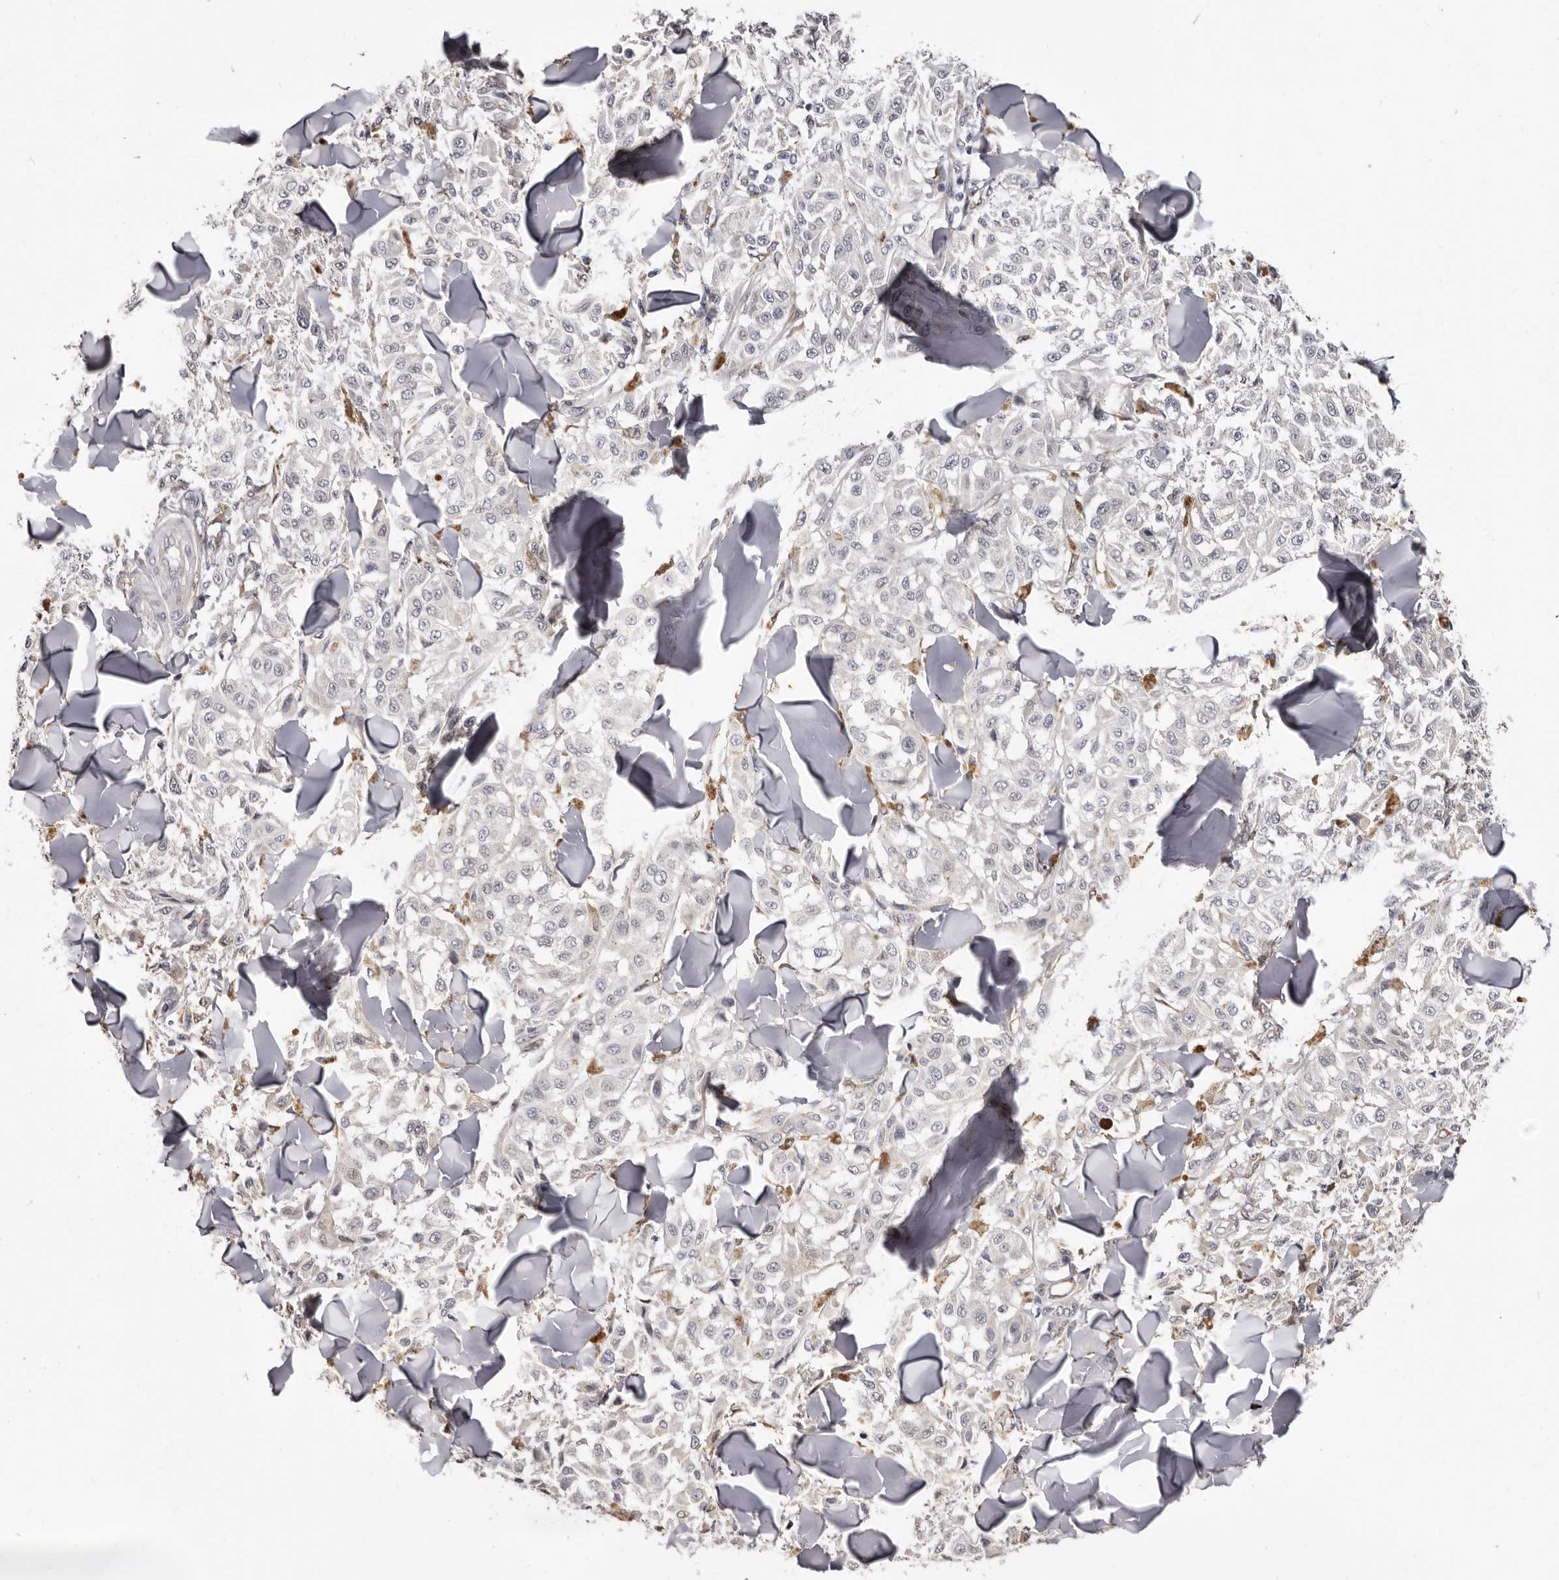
{"staining": {"intensity": "negative", "quantity": "none", "location": "none"}, "tissue": "melanoma", "cell_type": "Tumor cells", "image_type": "cancer", "snomed": [{"axis": "morphology", "description": "Malignant melanoma, NOS"}, {"axis": "topography", "description": "Skin"}], "caption": "Micrograph shows no significant protein expression in tumor cells of malignant melanoma.", "gene": "KHDRBS2", "patient": {"sex": "female", "age": 64}}